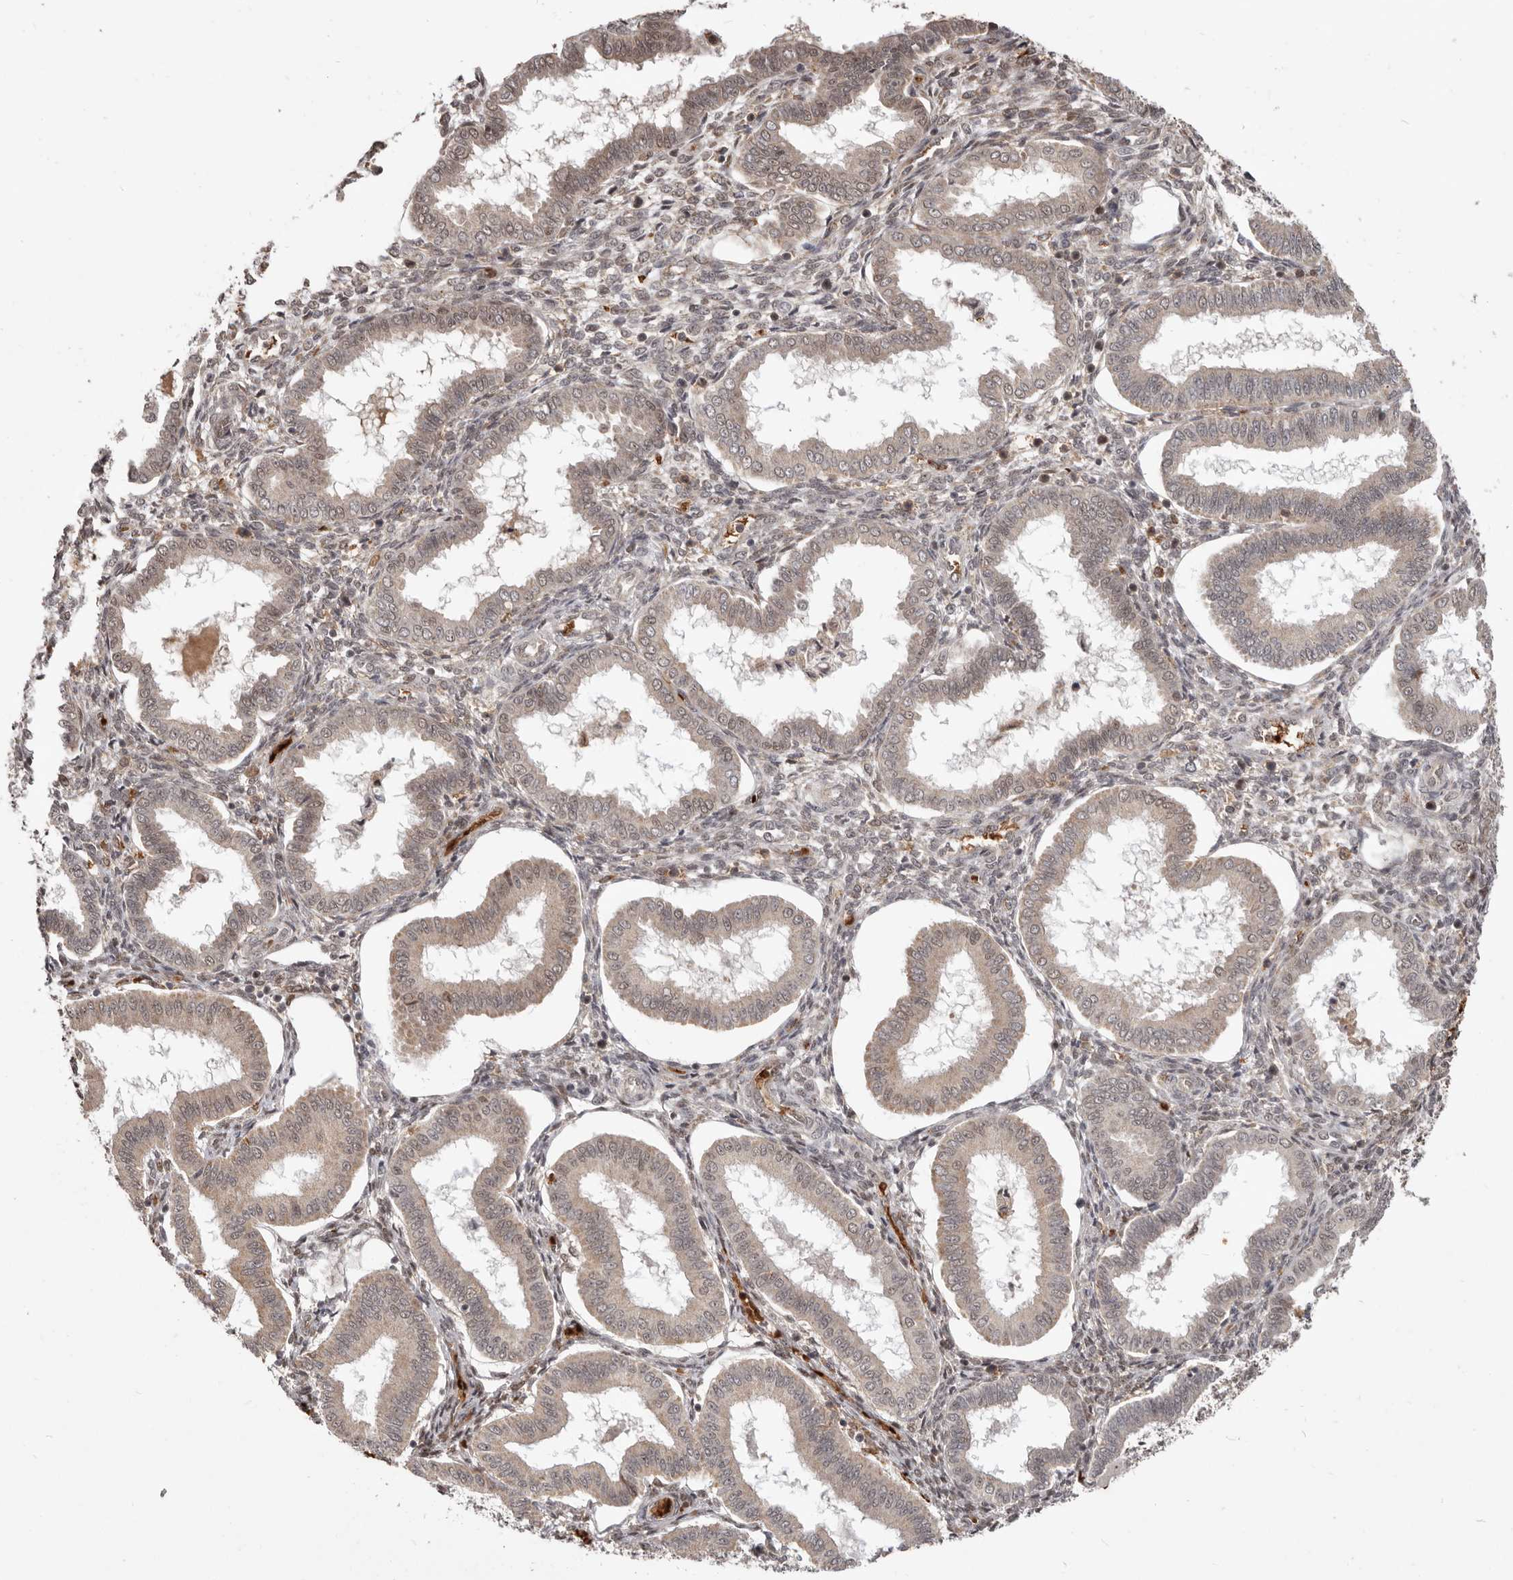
{"staining": {"intensity": "weak", "quantity": "25%-75%", "location": "cytoplasmic/membranous,nuclear"}, "tissue": "endometrium", "cell_type": "Cells in endometrial stroma", "image_type": "normal", "snomed": [{"axis": "morphology", "description": "Normal tissue, NOS"}, {"axis": "topography", "description": "Endometrium"}], "caption": "Endometrium stained with IHC demonstrates weak cytoplasmic/membranous,nuclear positivity in approximately 25%-75% of cells in endometrial stroma.", "gene": "NCOA3", "patient": {"sex": "female", "age": 24}}